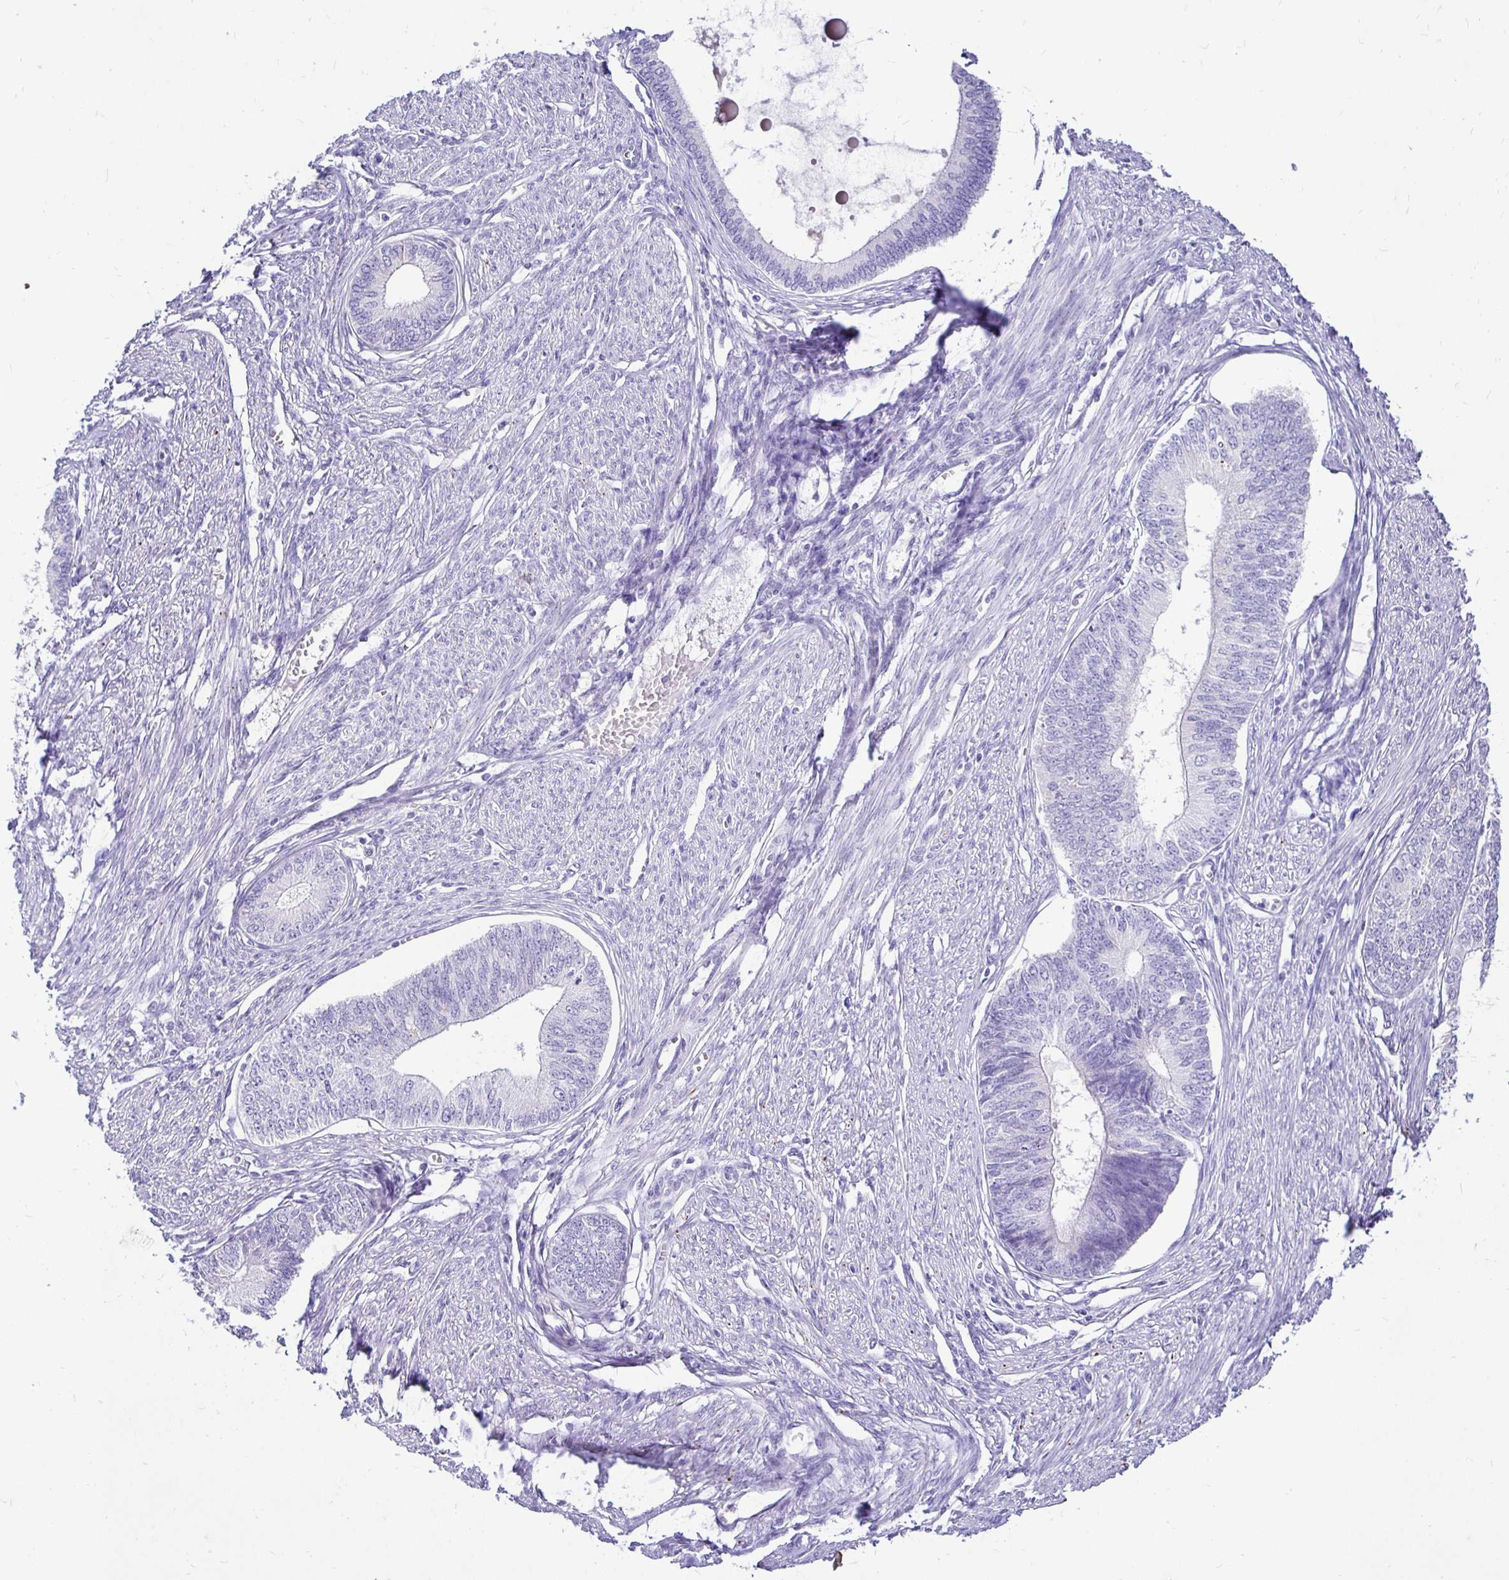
{"staining": {"intensity": "negative", "quantity": "none", "location": "none"}, "tissue": "endometrial cancer", "cell_type": "Tumor cells", "image_type": "cancer", "snomed": [{"axis": "morphology", "description": "Adenocarcinoma, NOS"}, {"axis": "topography", "description": "Endometrium"}], "caption": "Endometrial adenocarcinoma was stained to show a protein in brown. There is no significant positivity in tumor cells.", "gene": "TAF1D", "patient": {"sex": "female", "age": 68}}